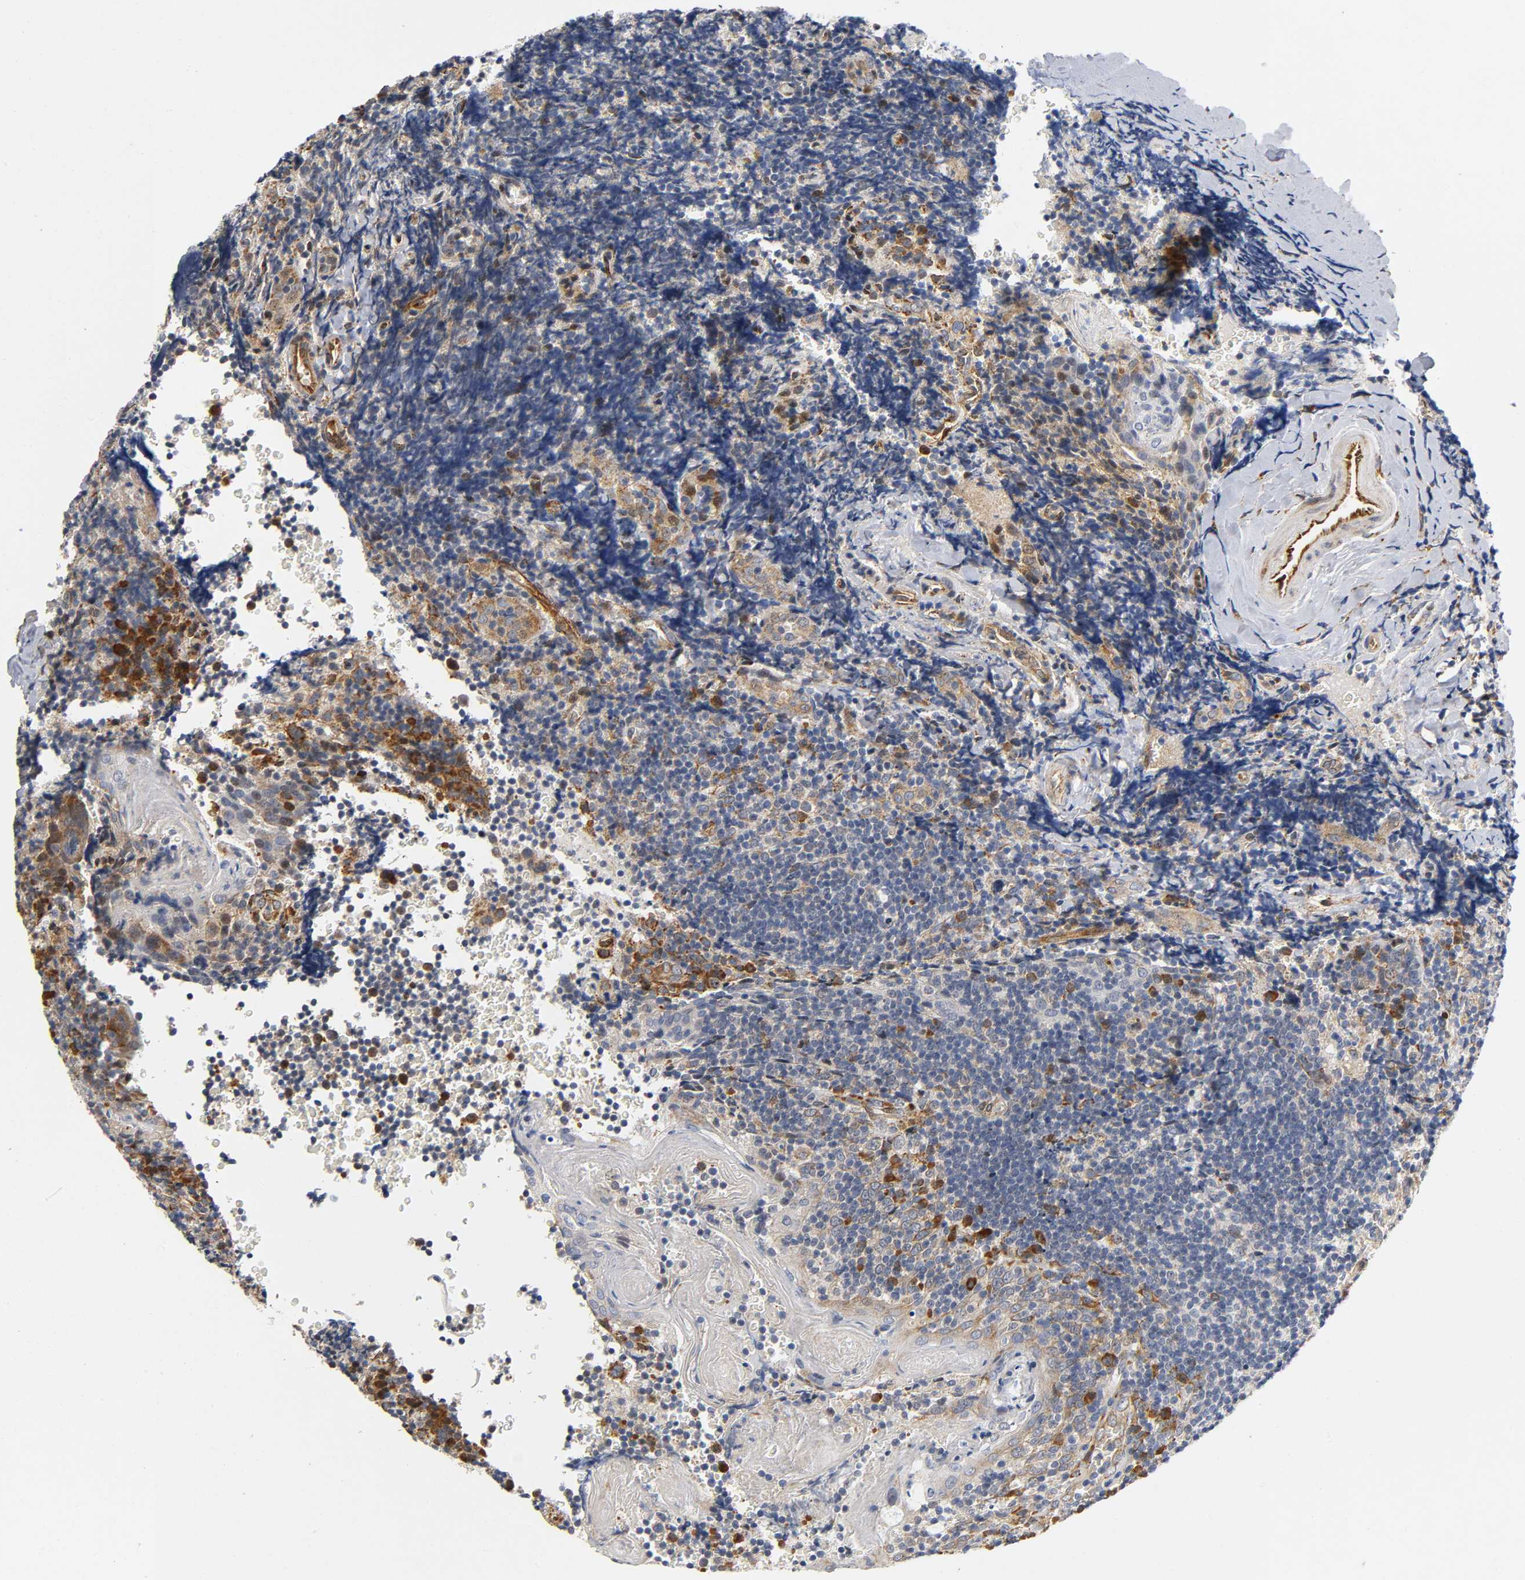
{"staining": {"intensity": "weak", "quantity": ">75%", "location": "cytoplasmic/membranous"}, "tissue": "tonsil", "cell_type": "Germinal center cells", "image_type": "normal", "snomed": [{"axis": "morphology", "description": "Normal tissue, NOS"}, {"axis": "topography", "description": "Tonsil"}], "caption": "Tonsil stained for a protein reveals weak cytoplasmic/membranous positivity in germinal center cells. (DAB (3,3'-diaminobenzidine) IHC, brown staining for protein, blue staining for nuclei).", "gene": "SOS2", "patient": {"sex": "male", "age": 20}}